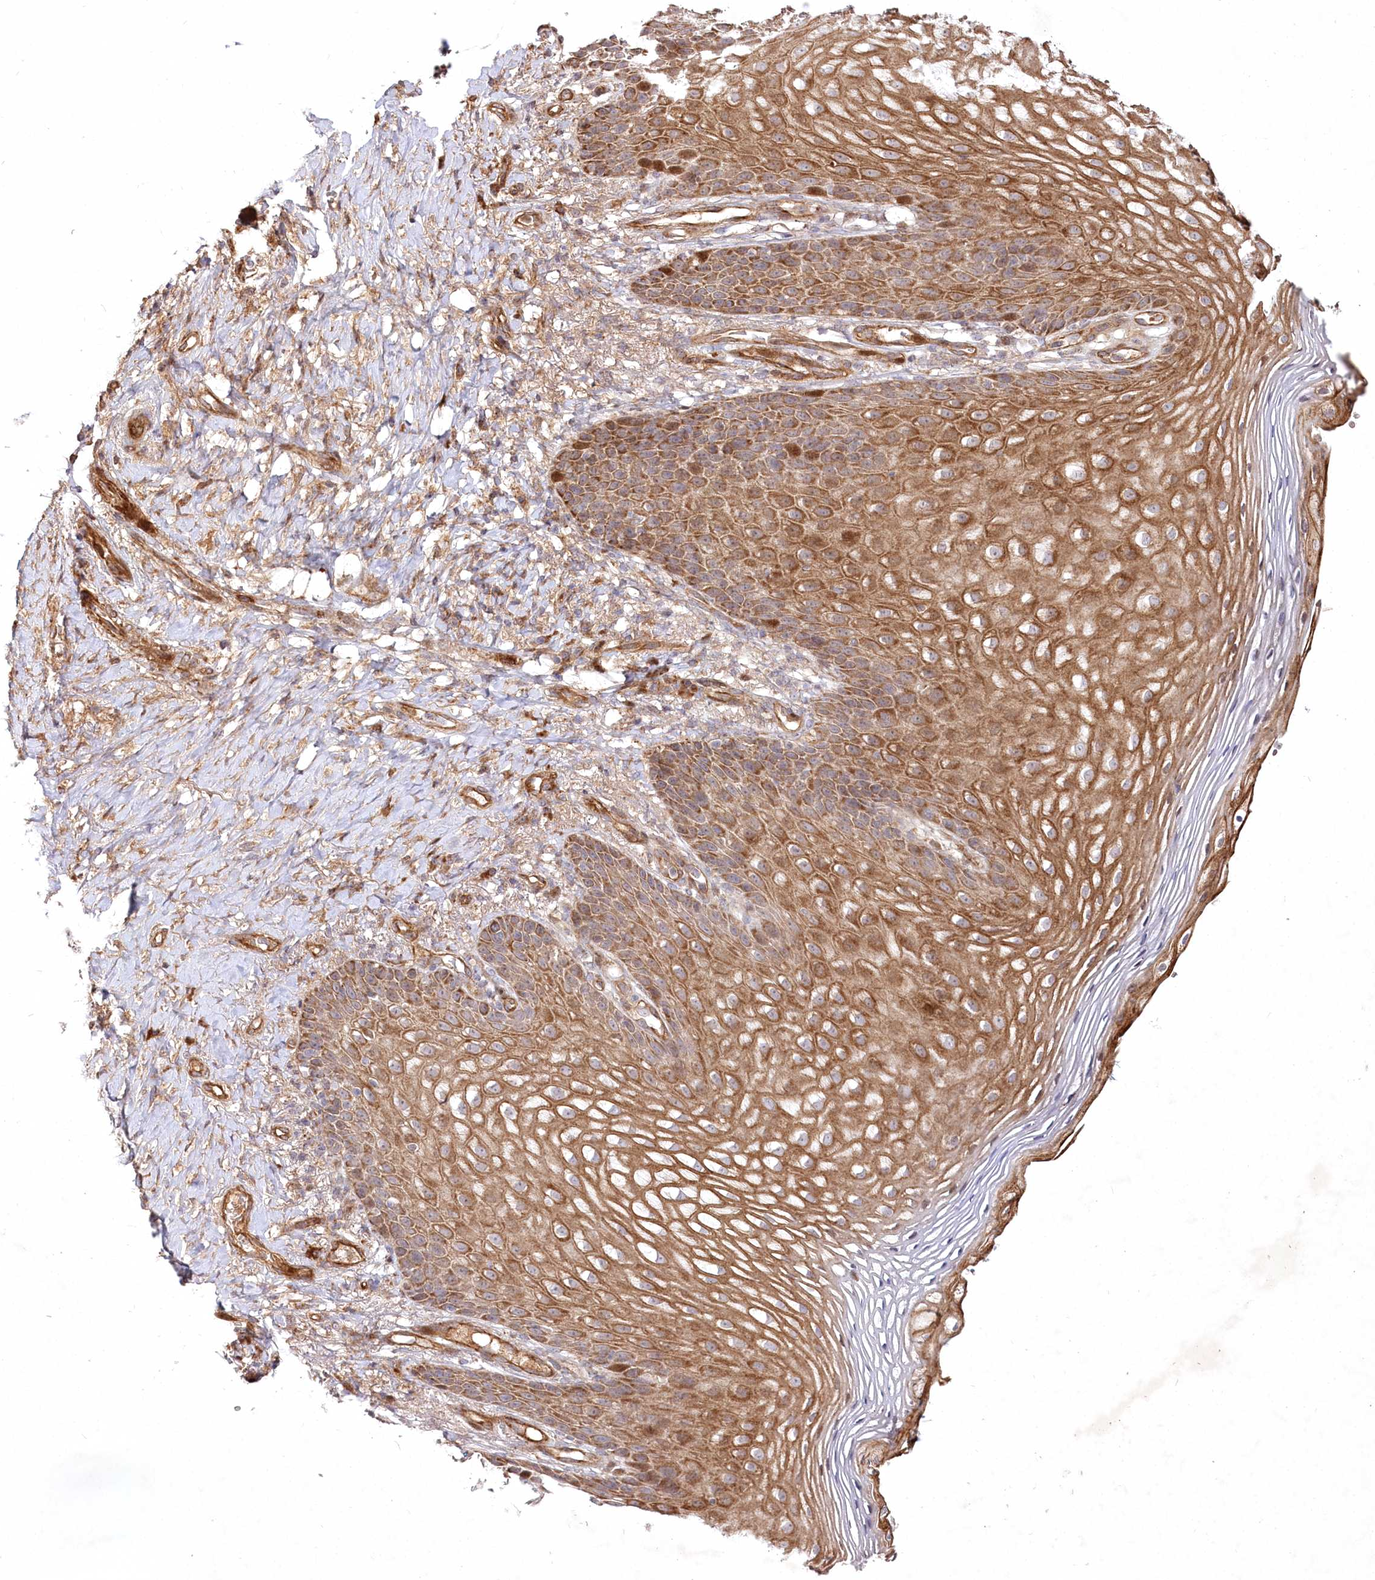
{"staining": {"intensity": "moderate", "quantity": ">75%", "location": "cytoplasmic/membranous"}, "tissue": "vagina", "cell_type": "Squamous epithelial cells", "image_type": "normal", "snomed": [{"axis": "morphology", "description": "Normal tissue, NOS"}, {"axis": "topography", "description": "Vagina"}], "caption": "Immunohistochemistry of unremarkable human vagina demonstrates medium levels of moderate cytoplasmic/membranous expression in approximately >75% of squamous epithelial cells.", "gene": "PSTK", "patient": {"sex": "female", "age": 60}}